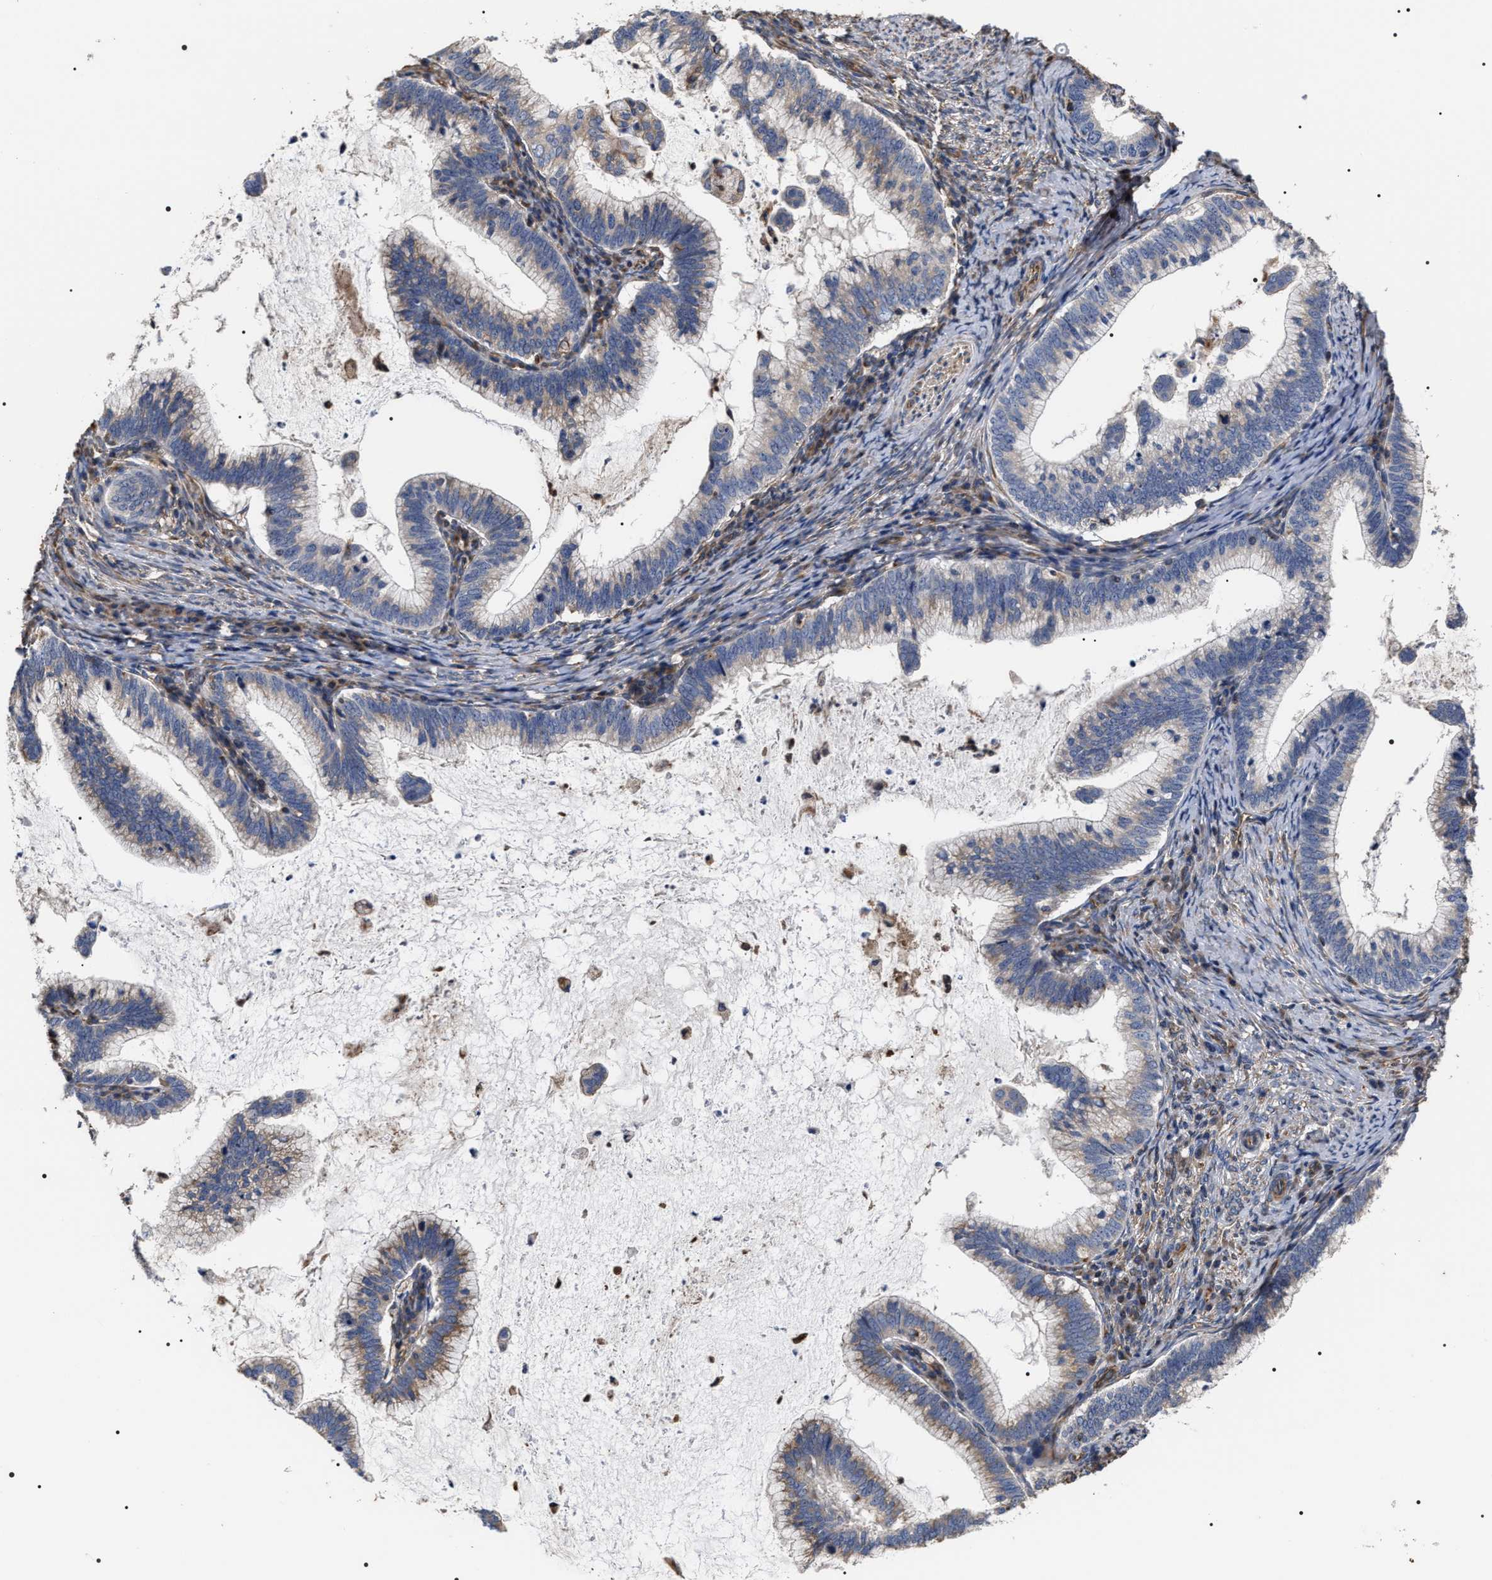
{"staining": {"intensity": "weak", "quantity": "25%-75%", "location": "cytoplasmic/membranous"}, "tissue": "cervical cancer", "cell_type": "Tumor cells", "image_type": "cancer", "snomed": [{"axis": "morphology", "description": "Adenocarcinoma, NOS"}, {"axis": "topography", "description": "Cervix"}], "caption": "A brown stain shows weak cytoplasmic/membranous staining of a protein in cervical cancer (adenocarcinoma) tumor cells.", "gene": "TSPAN33", "patient": {"sex": "female", "age": 36}}